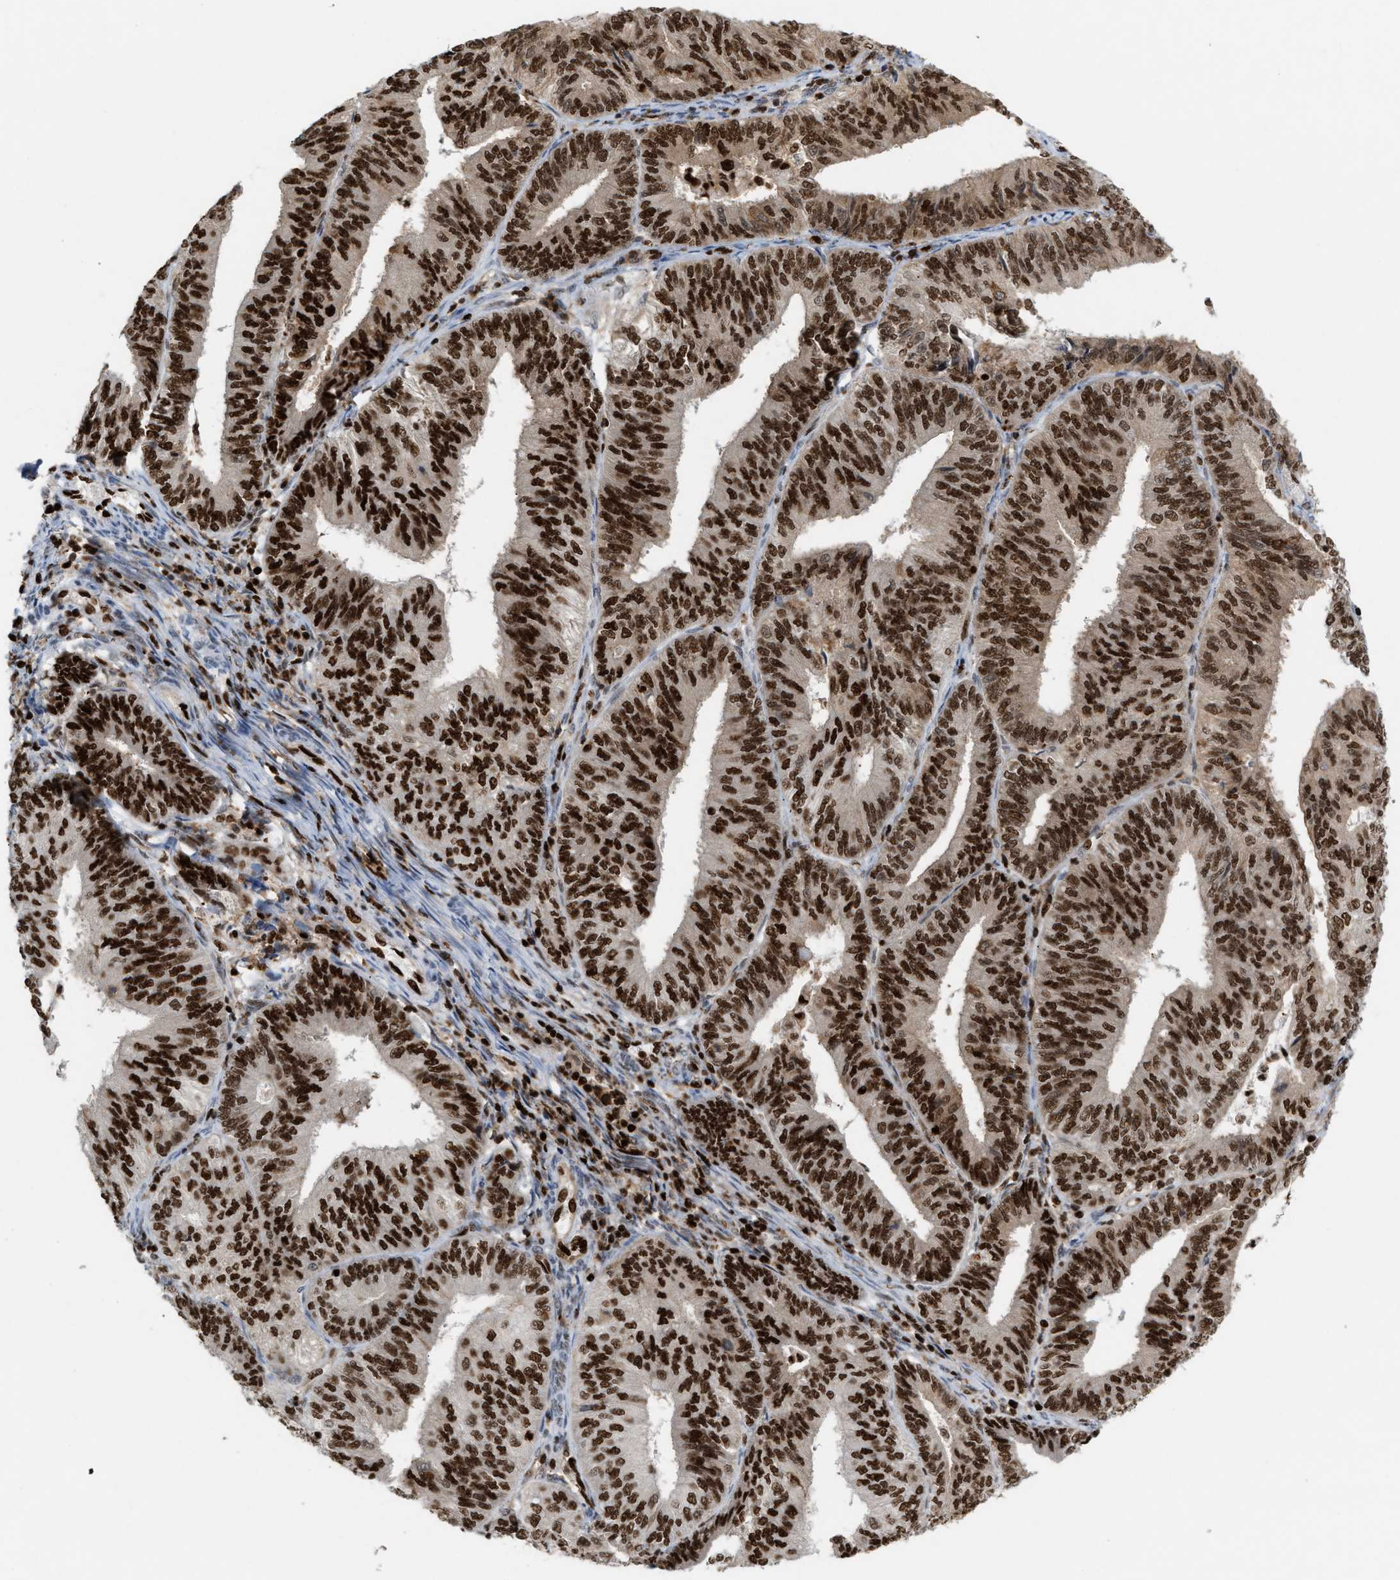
{"staining": {"intensity": "strong", "quantity": ">75%", "location": "nuclear"}, "tissue": "endometrial cancer", "cell_type": "Tumor cells", "image_type": "cancer", "snomed": [{"axis": "morphology", "description": "Adenocarcinoma, NOS"}, {"axis": "topography", "description": "Endometrium"}], "caption": "Endometrial adenocarcinoma tissue demonstrates strong nuclear positivity in approximately >75% of tumor cells, visualized by immunohistochemistry. (DAB IHC with brightfield microscopy, high magnification).", "gene": "RNASEK-C17orf49", "patient": {"sex": "female", "age": 58}}